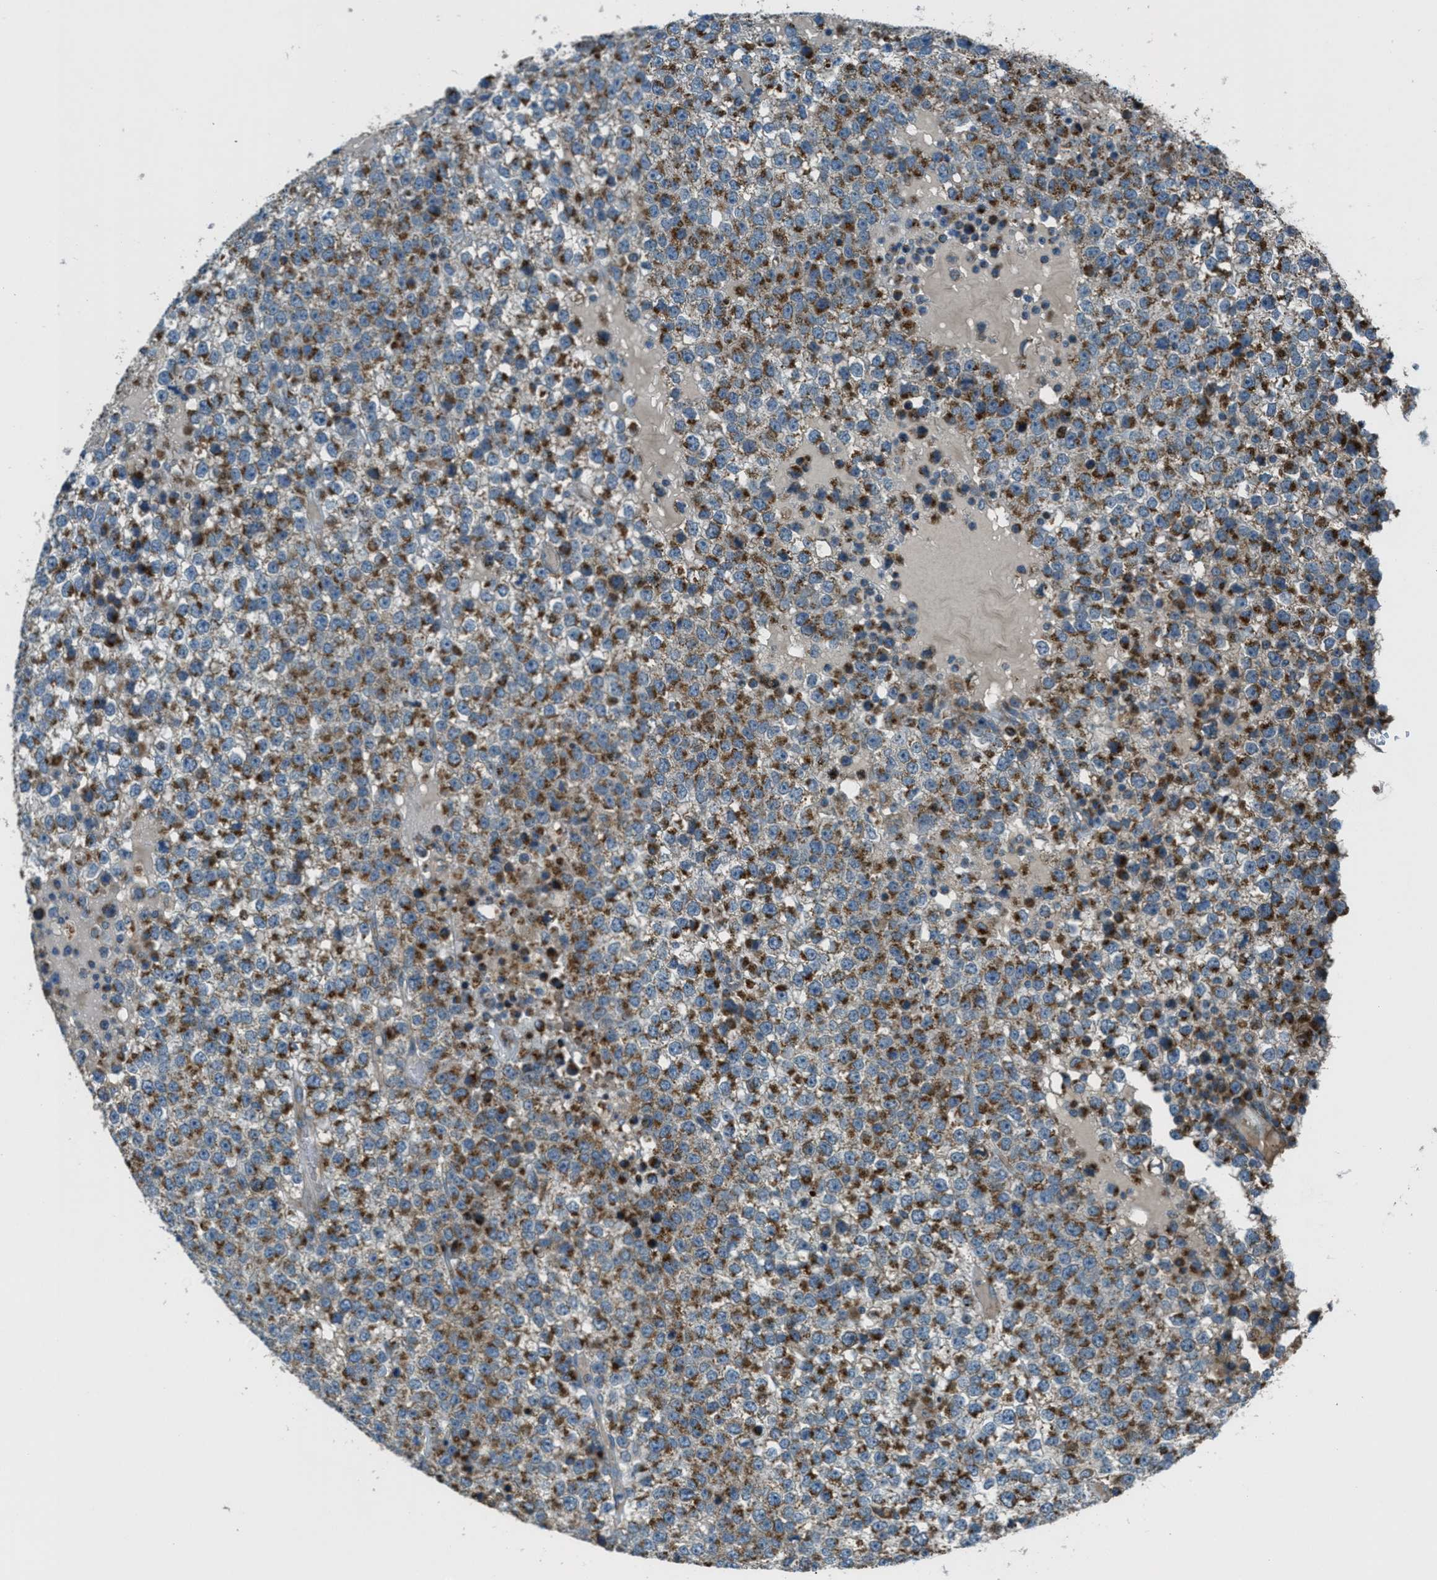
{"staining": {"intensity": "moderate", "quantity": ">75%", "location": "cytoplasmic/membranous"}, "tissue": "testis cancer", "cell_type": "Tumor cells", "image_type": "cancer", "snomed": [{"axis": "morphology", "description": "Seminoma, NOS"}, {"axis": "topography", "description": "Testis"}], "caption": "Immunohistochemical staining of testis cancer demonstrates moderate cytoplasmic/membranous protein staining in approximately >75% of tumor cells.", "gene": "BCKDK", "patient": {"sex": "male", "age": 65}}